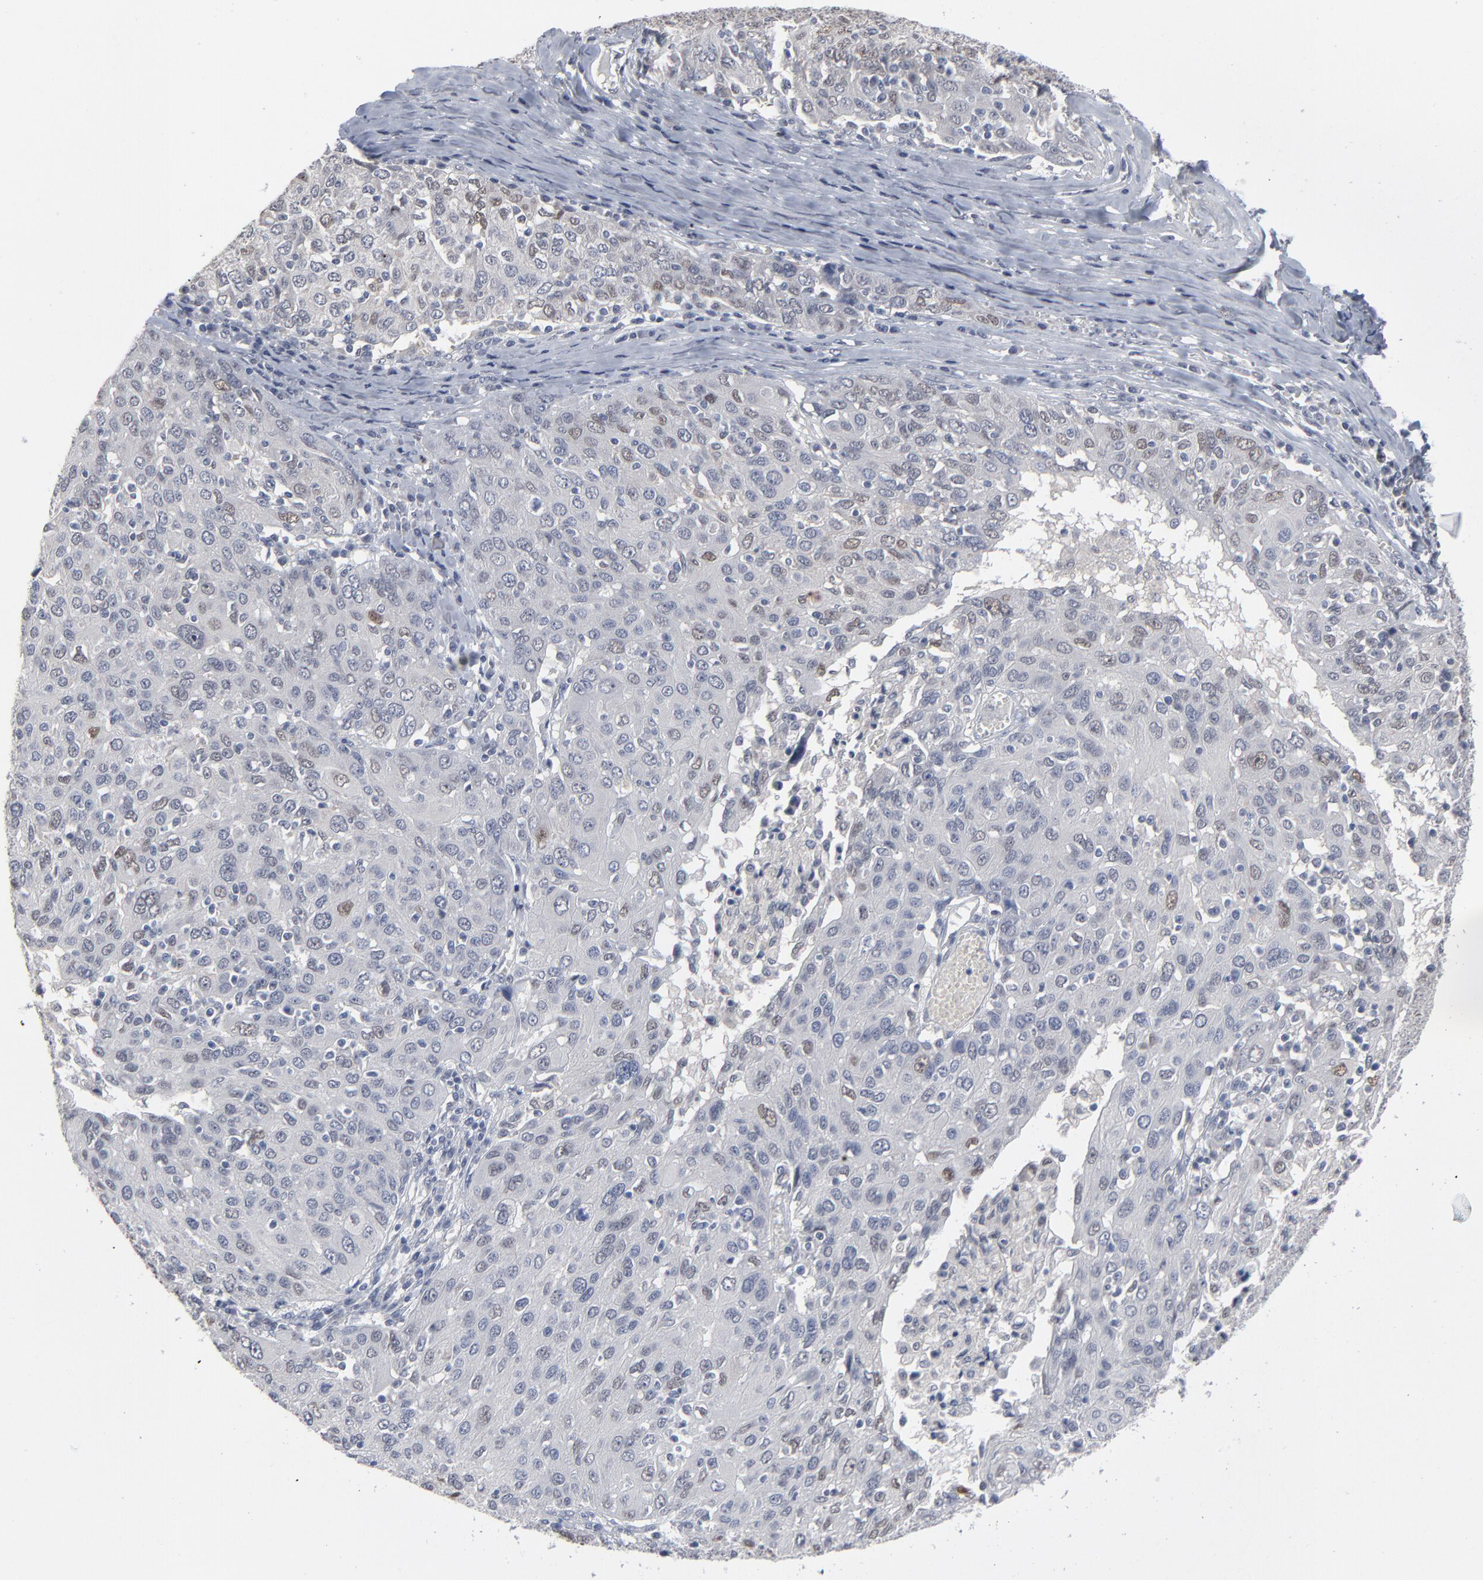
{"staining": {"intensity": "negative", "quantity": "none", "location": "none"}, "tissue": "ovarian cancer", "cell_type": "Tumor cells", "image_type": "cancer", "snomed": [{"axis": "morphology", "description": "Carcinoma, endometroid"}, {"axis": "topography", "description": "Ovary"}], "caption": "An immunohistochemistry micrograph of ovarian cancer is shown. There is no staining in tumor cells of ovarian cancer.", "gene": "FOXN2", "patient": {"sex": "female", "age": 50}}